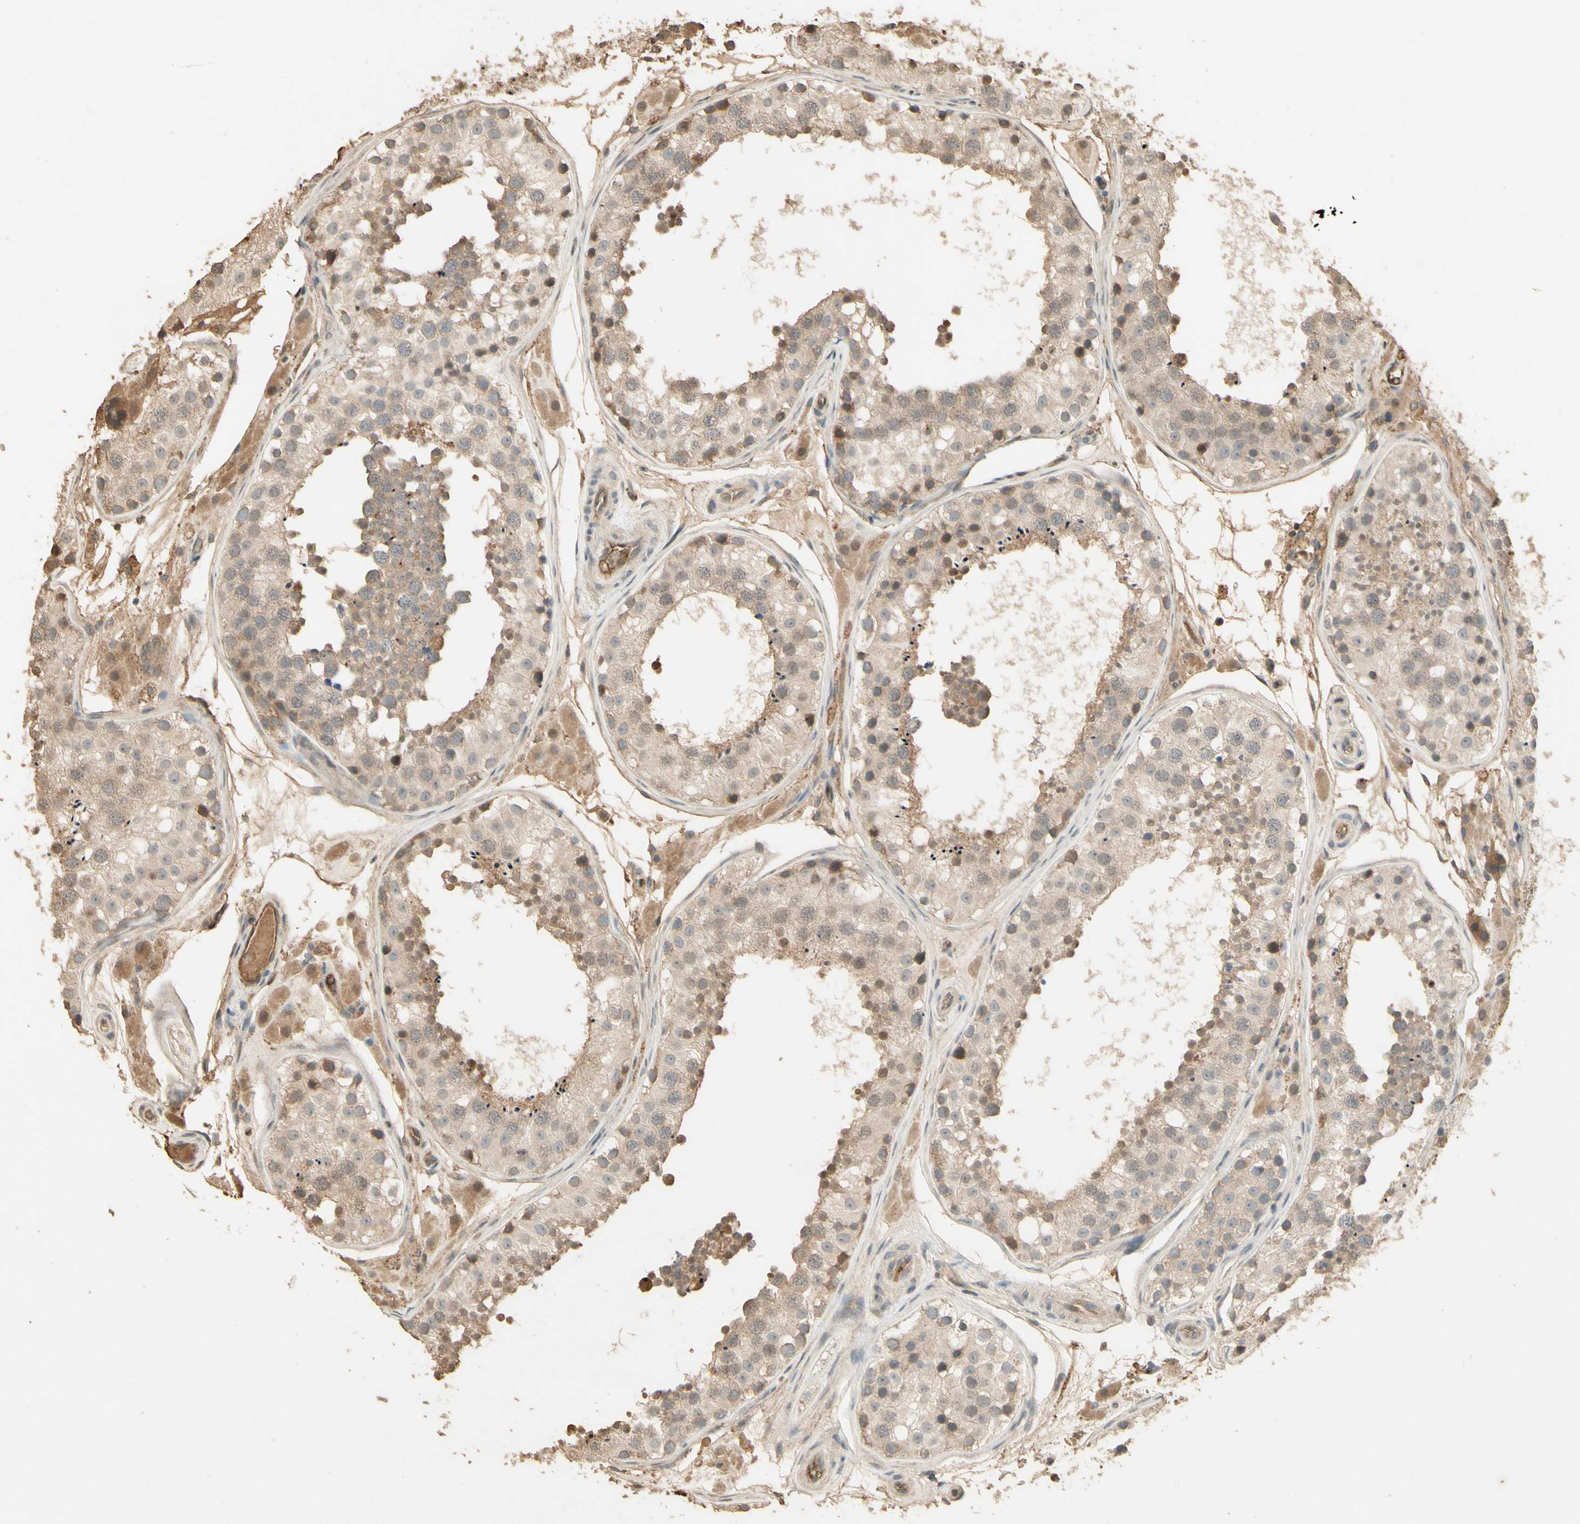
{"staining": {"intensity": "moderate", "quantity": ">75%", "location": "cytoplasmic/membranous"}, "tissue": "testis", "cell_type": "Cells in seminiferous ducts", "image_type": "normal", "snomed": [{"axis": "morphology", "description": "Normal tissue, NOS"}, {"axis": "topography", "description": "Testis"}], "caption": "Protein expression analysis of normal human testis reveals moderate cytoplasmic/membranous staining in approximately >75% of cells in seminiferous ducts. The staining is performed using DAB (3,3'-diaminobenzidine) brown chromogen to label protein expression. The nuclei are counter-stained blue using hematoxylin.", "gene": "SMAD9", "patient": {"sex": "male", "age": 26}}